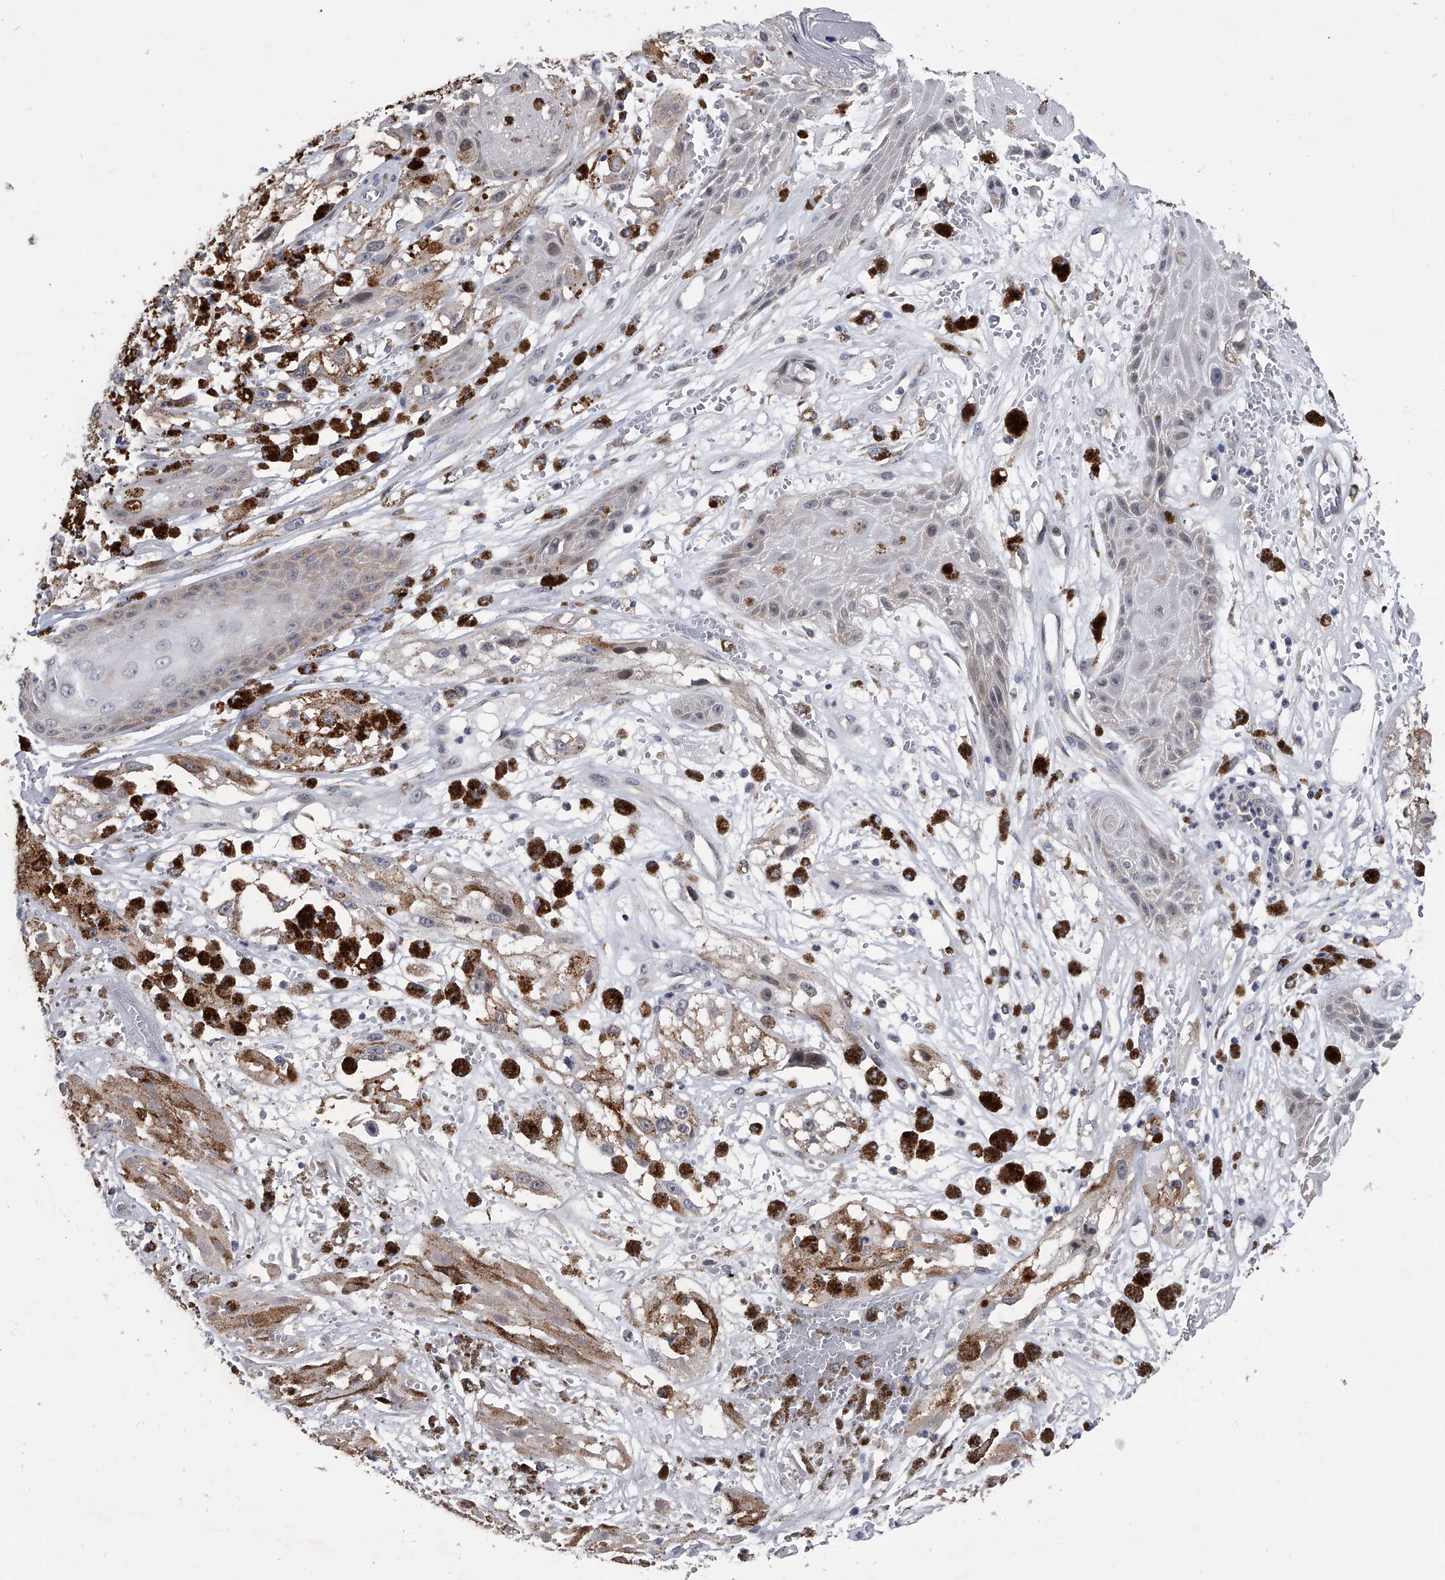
{"staining": {"intensity": "negative", "quantity": "none", "location": "none"}, "tissue": "melanoma", "cell_type": "Tumor cells", "image_type": "cancer", "snomed": [{"axis": "morphology", "description": "Malignant melanoma, NOS"}, {"axis": "topography", "description": "Skin"}], "caption": "Image shows no significant protein staining in tumor cells of melanoma.", "gene": "MAP4K3", "patient": {"sex": "male", "age": 88}}